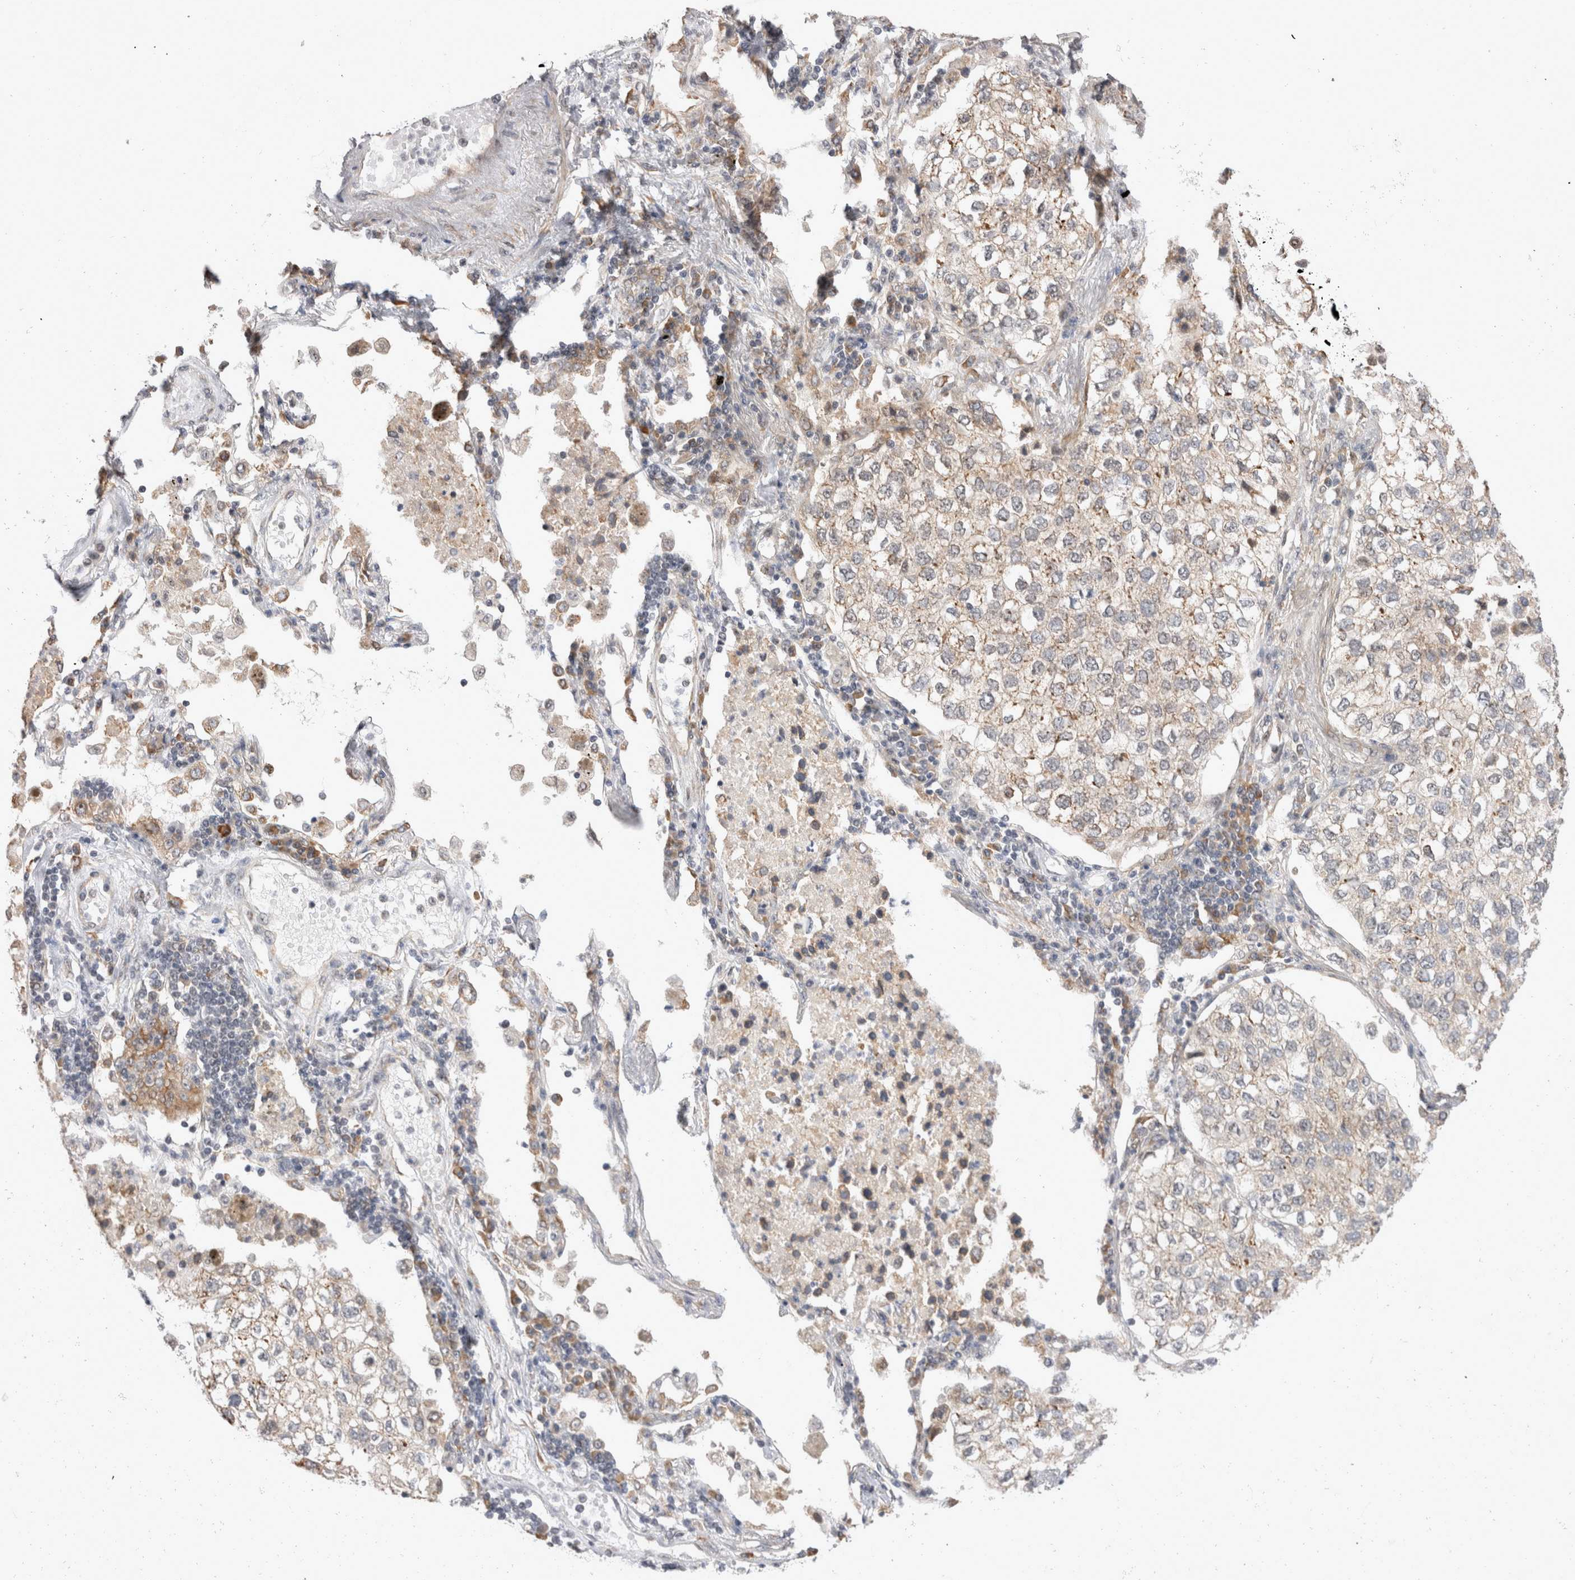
{"staining": {"intensity": "weak", "quantity": ">75%", "location": "cytoplasmic/membranous"}, "tissue": "lung cancer", "cell_type": "Tumor cells", "image_type": "cancer", "snomed": [{"axis": "morphology", "description": "Adenocarcinoma, NOS"}, {"axis": "topography", "description": "Lung"}], "caption": "IHC (DAB) staining of lung adenocarcinoma reveals weak cytoplasmic/membranous protein staining in approximately >75% of tumor cells. (Stains: DAB in brown, nuclei in blue, Microscopy: brightfield microscopy at high magnification).", "gene": "EXOSC4", "patient": {"sex": "male", "age": 63}}